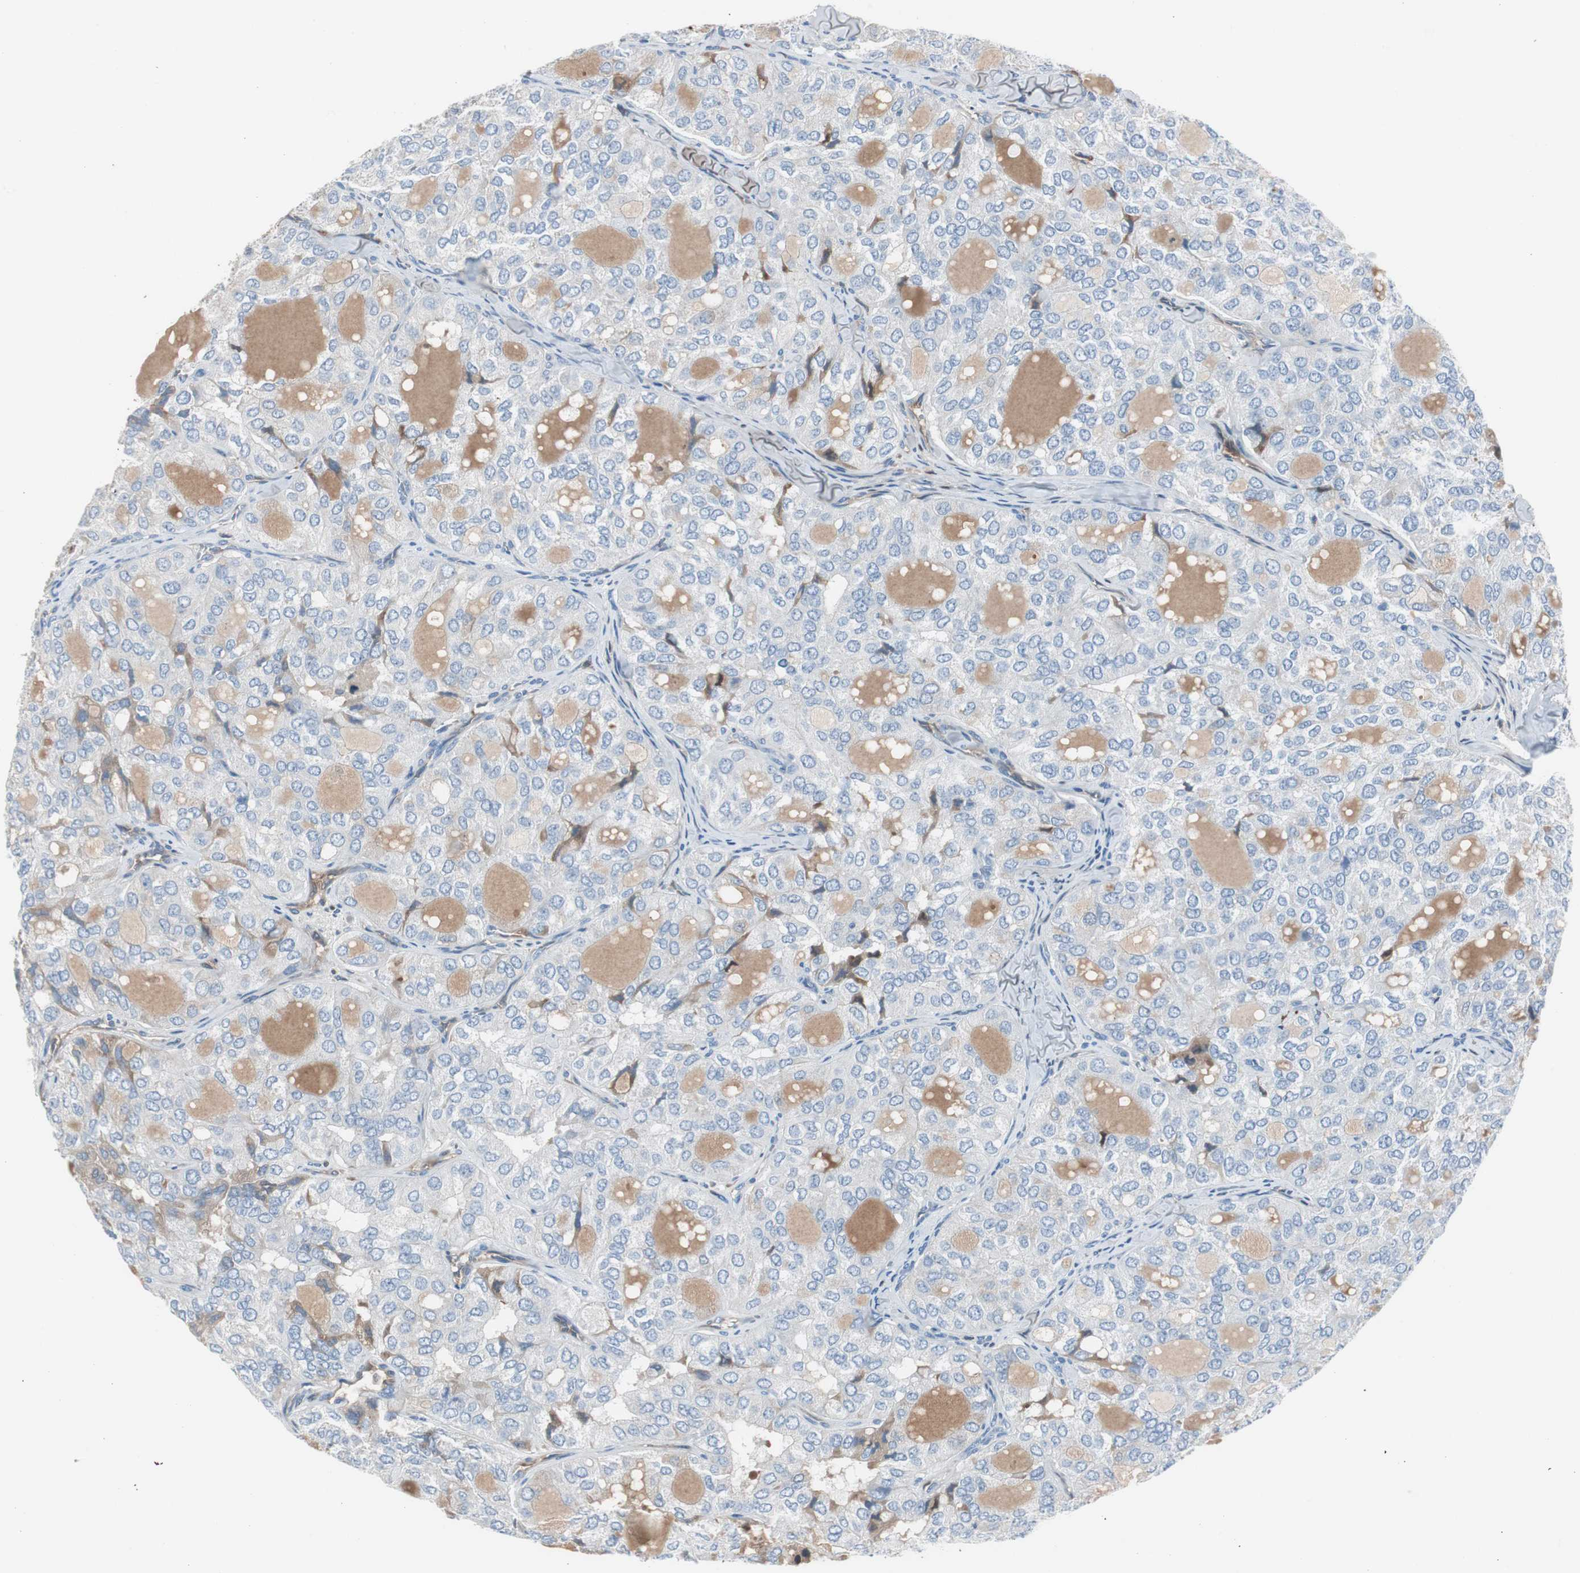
{"staining": {"intensity": "negative", "quantity": "none", "location": "none"}, "tissue": "thyroid cancer", "cell_type": "Tumor cells", "image_type": "cancer", "snomed": [{"axis": "morphology", "description": "Follicular adenoma carcinoma, NOS"}, {"axis": "topography", "description": "Thyroid gland"}], "caption": "Immunohistochemistry micrograph of neoplastic tissue: thyroid cancer stained with DAB (3,3'-diaminobenzidine) reveals no significant protein positivity in tumor cells.", "gene": "SERPINF1", "patient": {"sex": "male", "age": 75}}